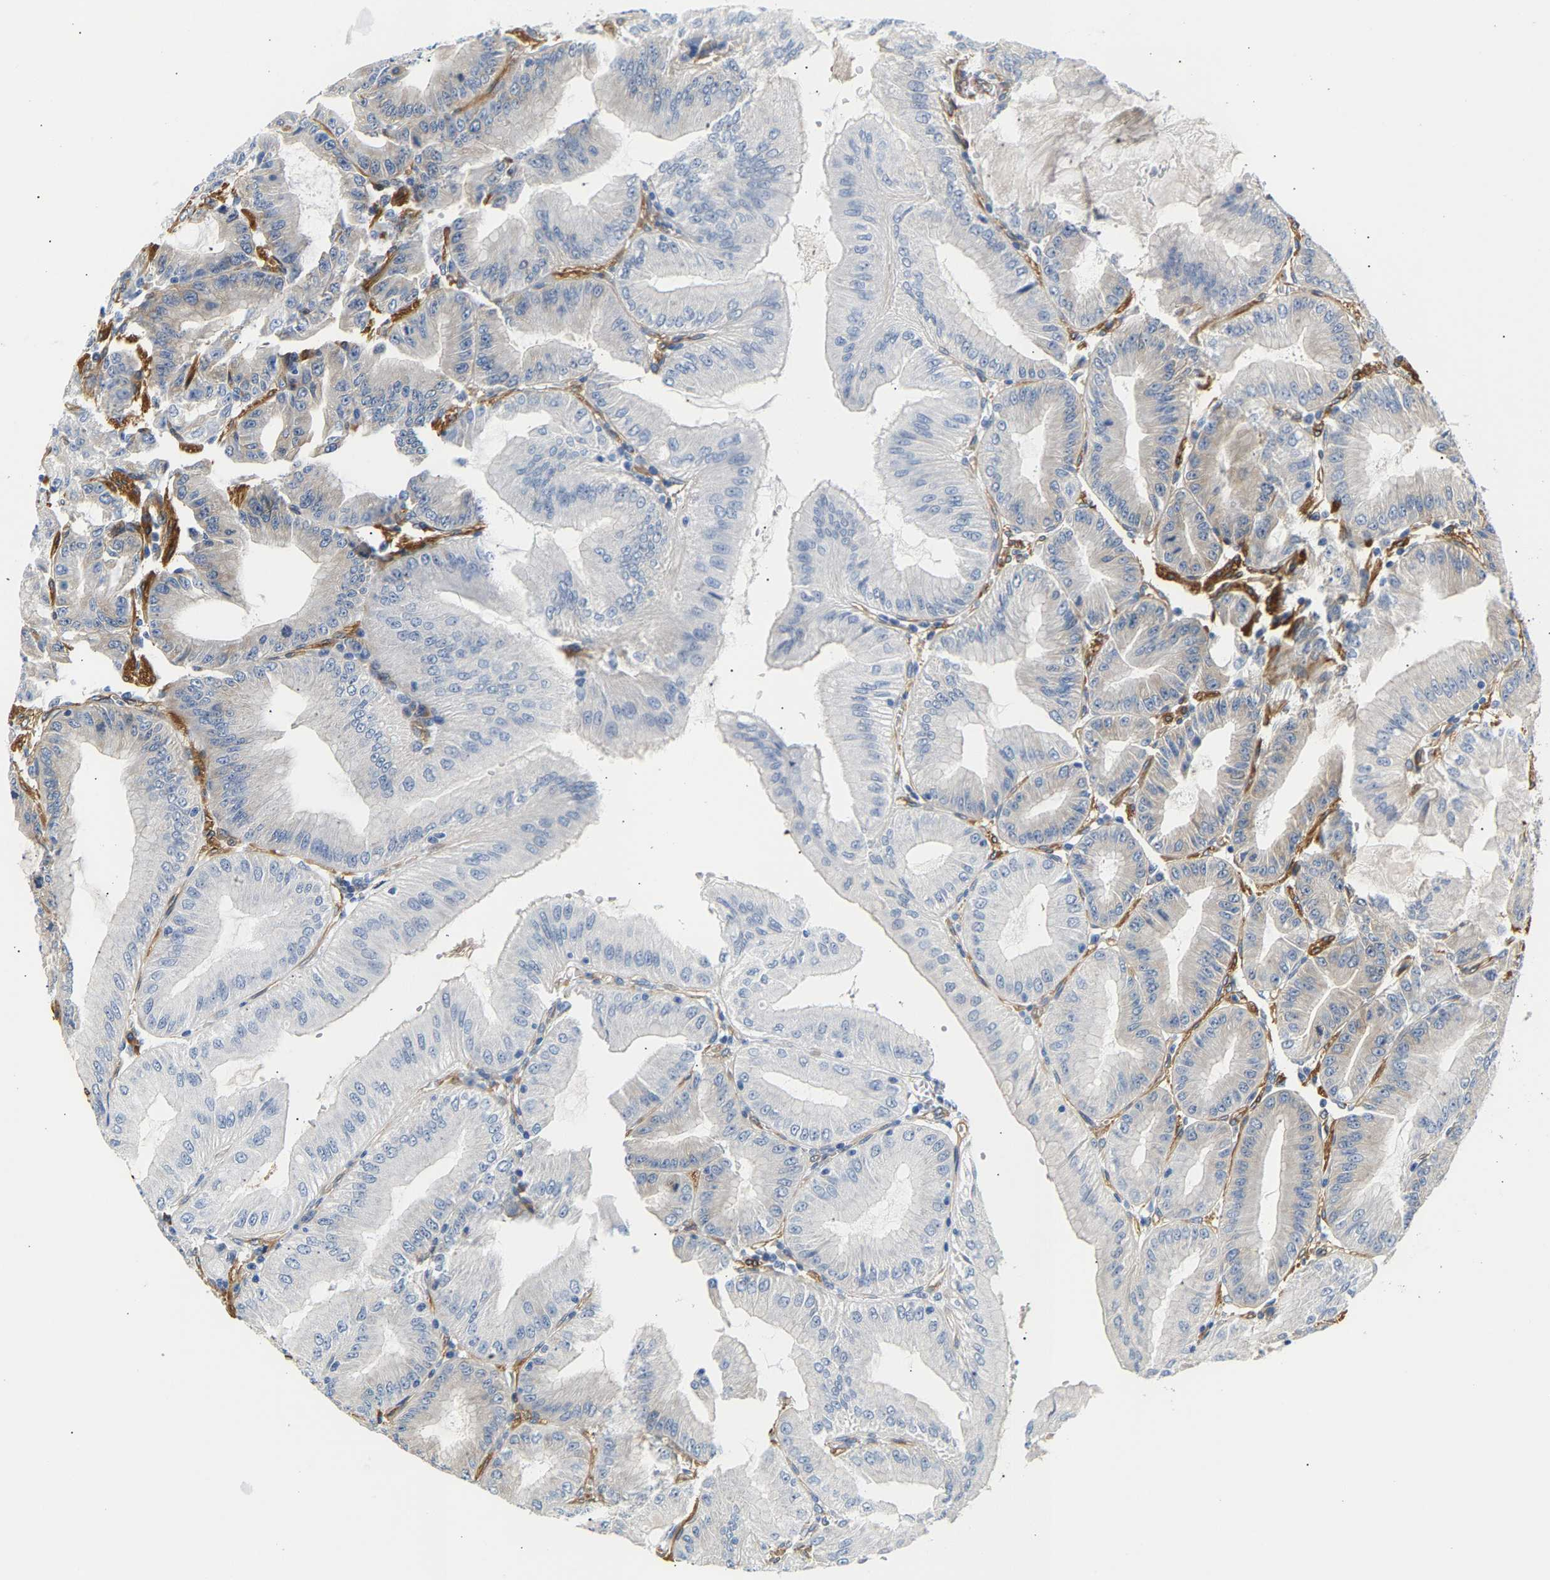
{"staining": {"intensity": "moderate", "quantity": "<25%", "location": "cytoplasmic/membranous"}, "tissue": "stomach", "cell_type": "Glandular cells", "image_type": "normal", "snomed": [{"axis": "morphology", "description": "Normal tissue, NOS"}, {"axis": "topography", "description": "Stomach, lower"}], "caption": "This micrograph demonstrates immunohistochemistry (IHC) staining of normal human stomach, with low moderate cytoplasmic/membranous positivity in about <25% of glandular cells.", "gene": "PAWR", "patient": {"sex": "male", "age": 71}}